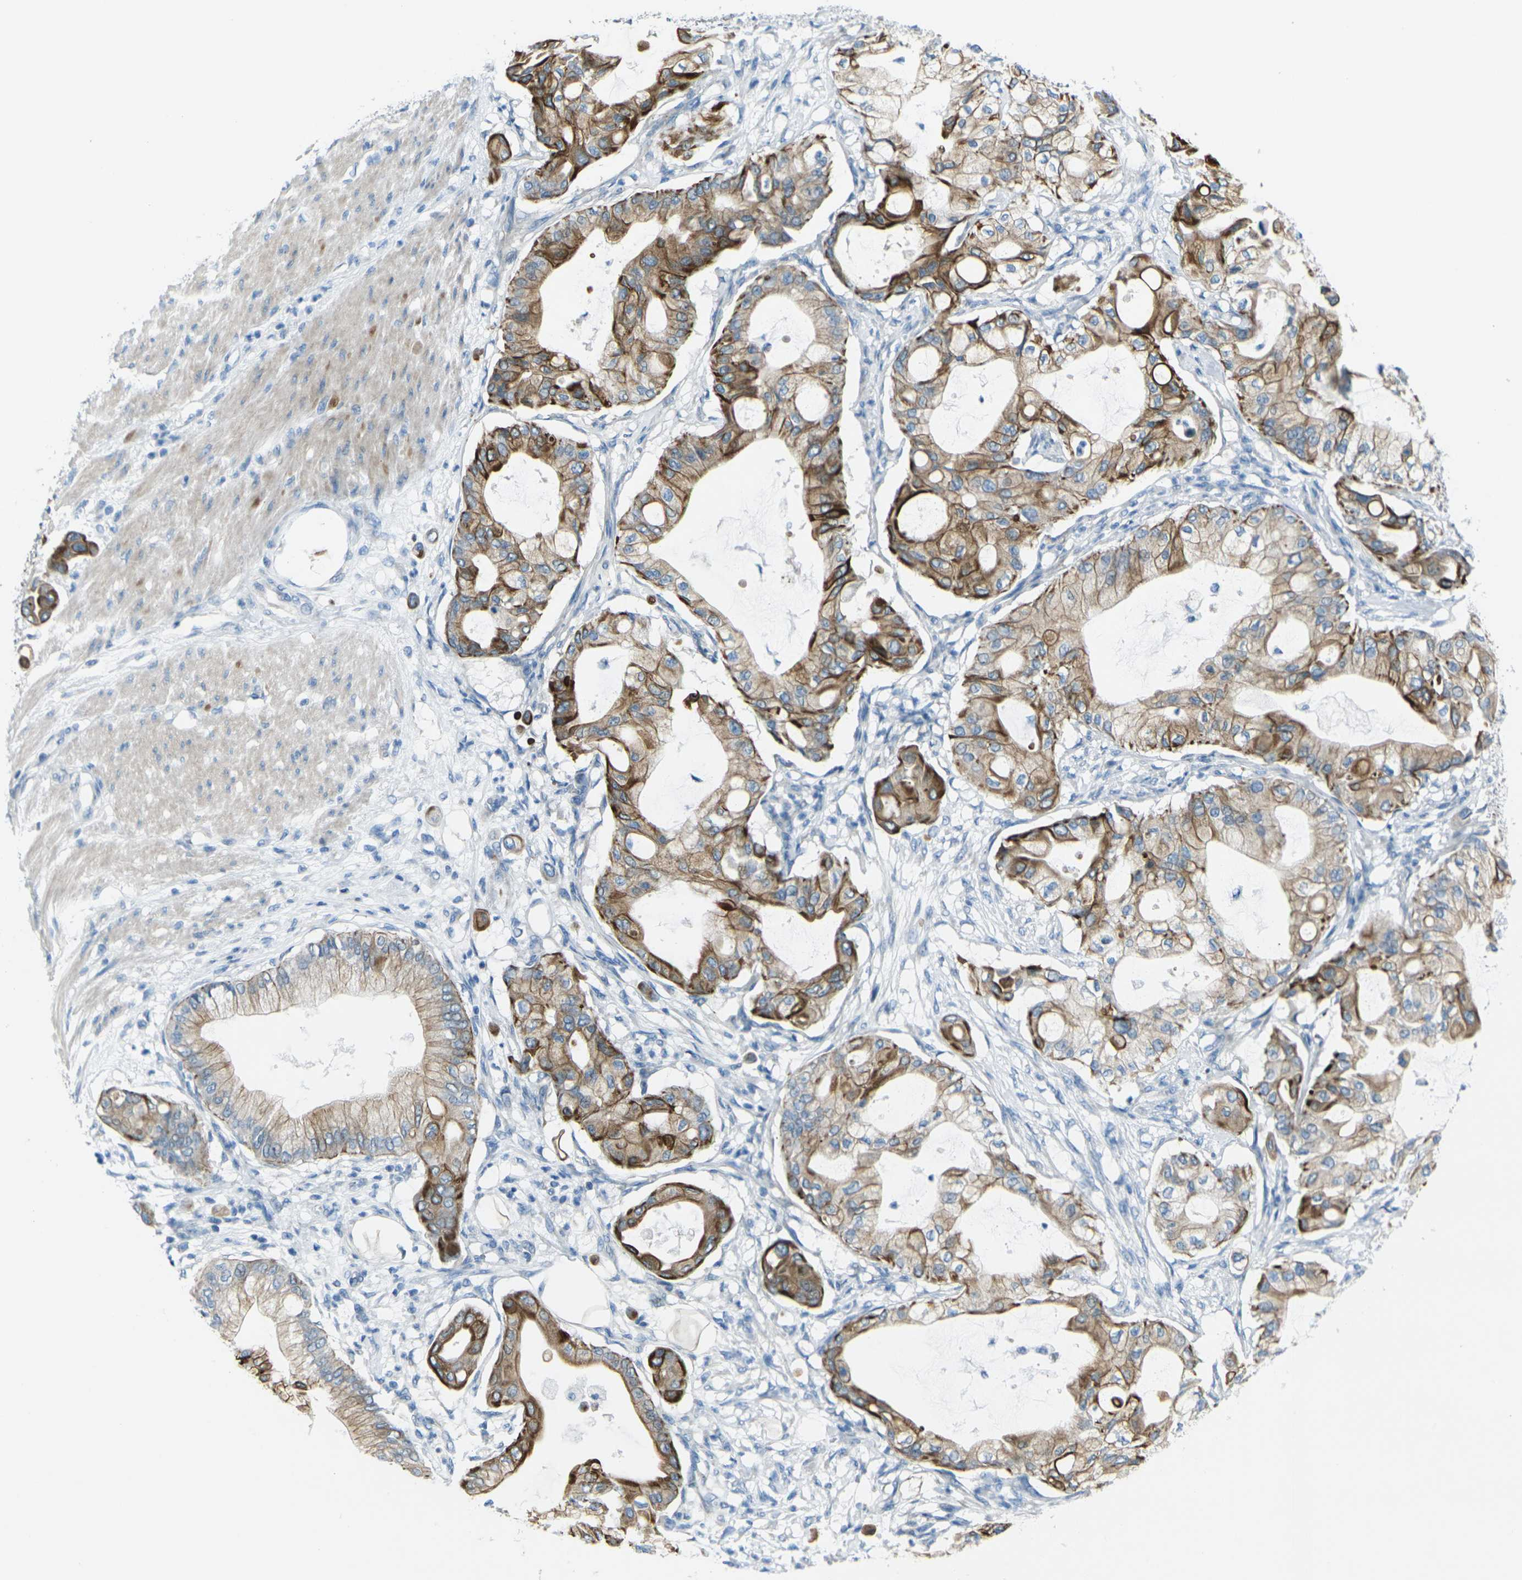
{"staining": {"intensity": "strong", "quantity": ">75%", "location": "cytoplasmic/membranous"}, "tissue": "pancreatic cancer", "cell_type": "Tumor cells", "image_type": "cancer", "snomed": [{"axis": "morphology", "description": "Adenocarcinoma, NOS"}, {"axis": "morphology", "description": "Adenocarcinoma, metastatic, NOS"}, {"axis": "topography", "description": "Lymph node"}, {"axis": "topography", "description": "Pancreas"}, {"axis": "topography", "description": "Duodenum"}], "caption": "An immunohistochemistry histopathology image of tumor tissue is shown. Protein staining in brown highlights strong cytoplasmic/membranous positivity in pancreatic metastatic adenocarcinoma within tumor cells.", "gene": "ANKRD46", "patient": {"sex": "female", "age": 64}}